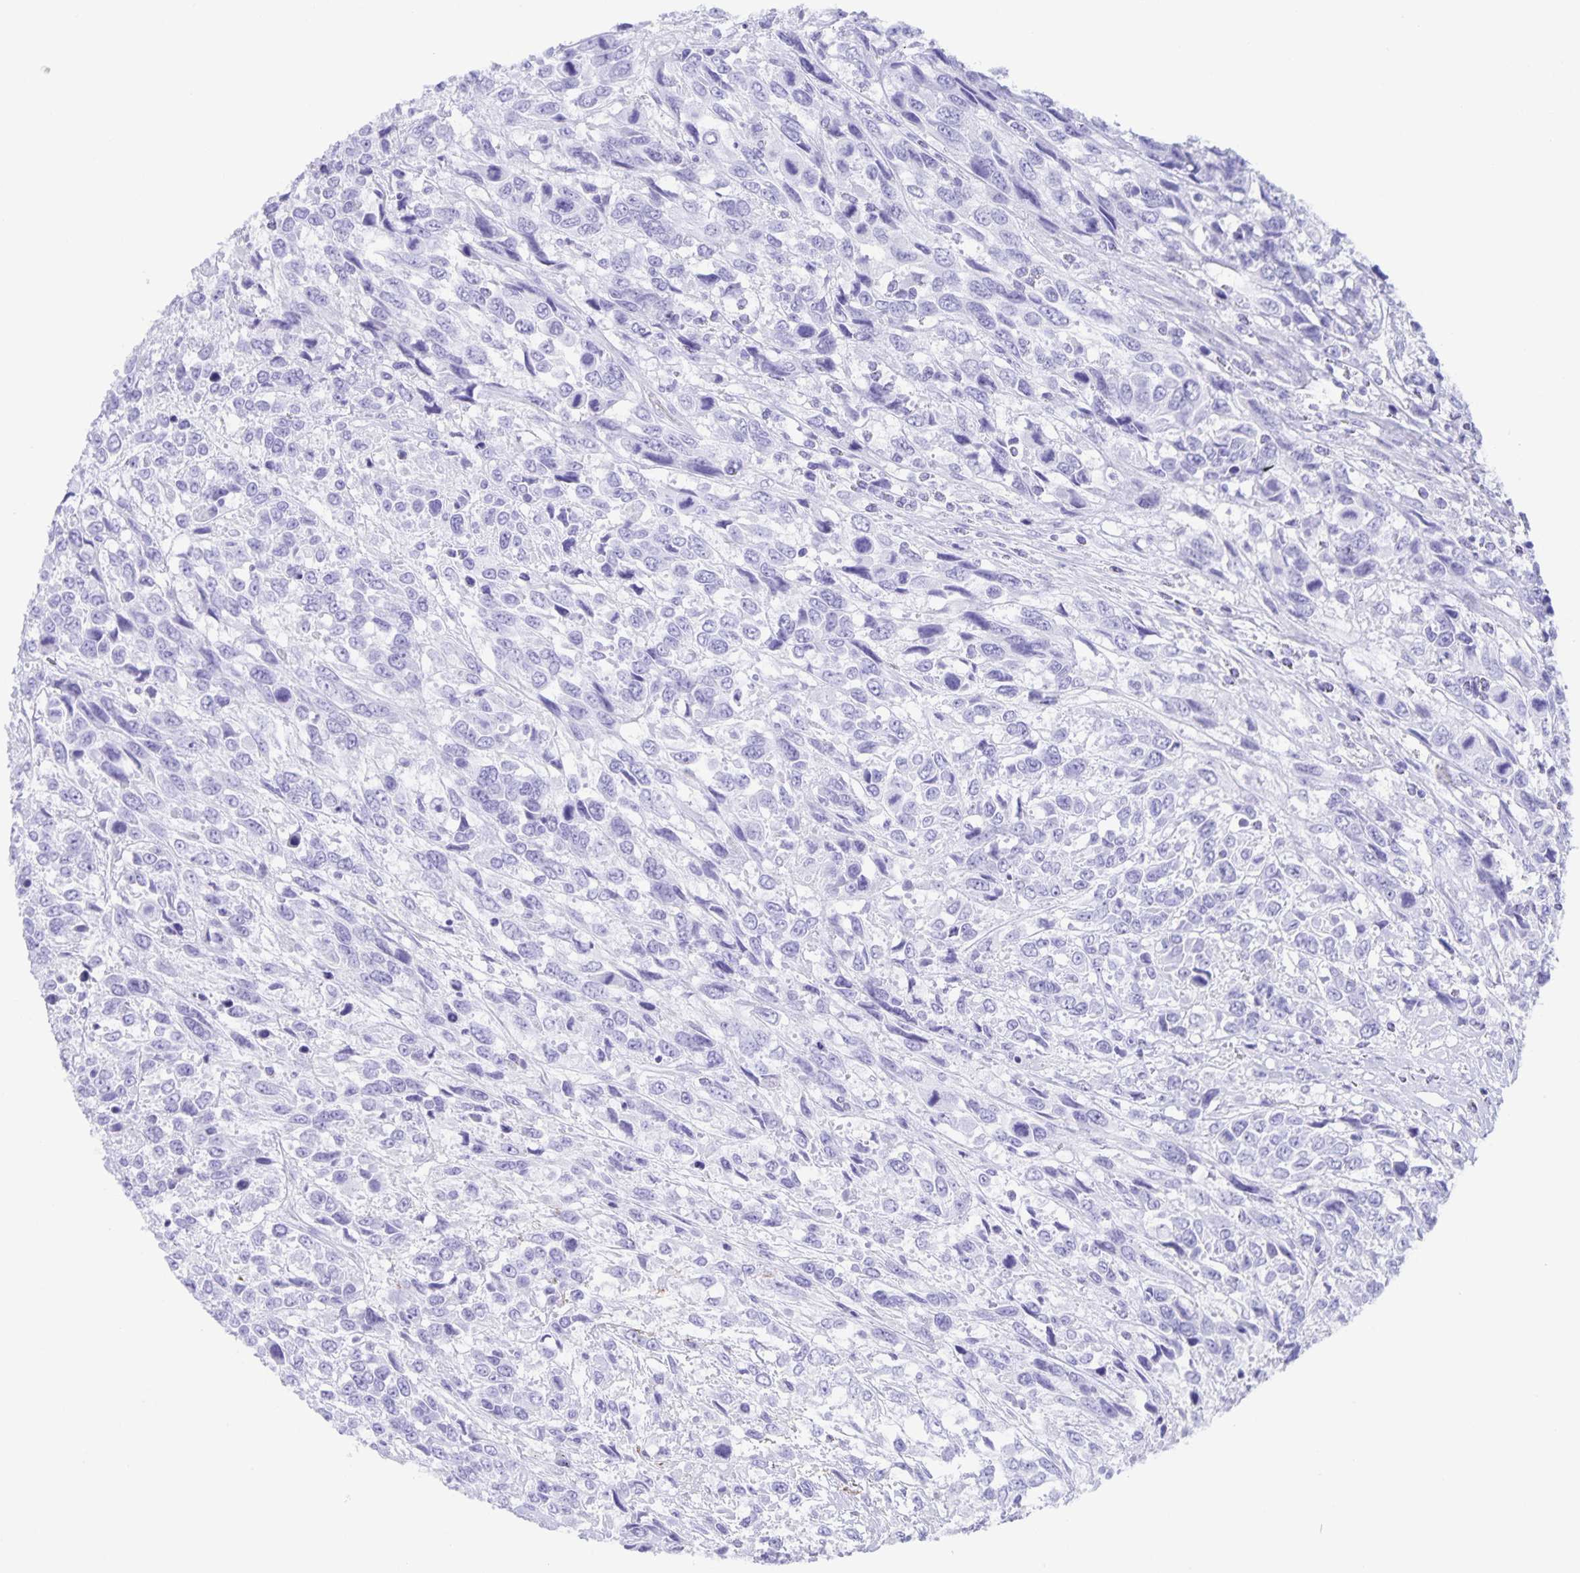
{"staining": {"intensity": "negative", "quantity": "none", "location": "none"}, "tissue": "urothelial cancer", "cell_type": "Tumor cells", "image_type": "cancer", "snomed": [{"axis": "morphology", "description": "Urothelial carcinoma, High grade"}, {"axis": "topography", "description": "Urinary bladder"}], "caption": "High-grade urothelial carcinoma stained for a protein using immunohistochemistry (IHC) displays no positivity tumor cells.", "gene": "AQP4", "patient": {"sex": "female", "age": 70}}